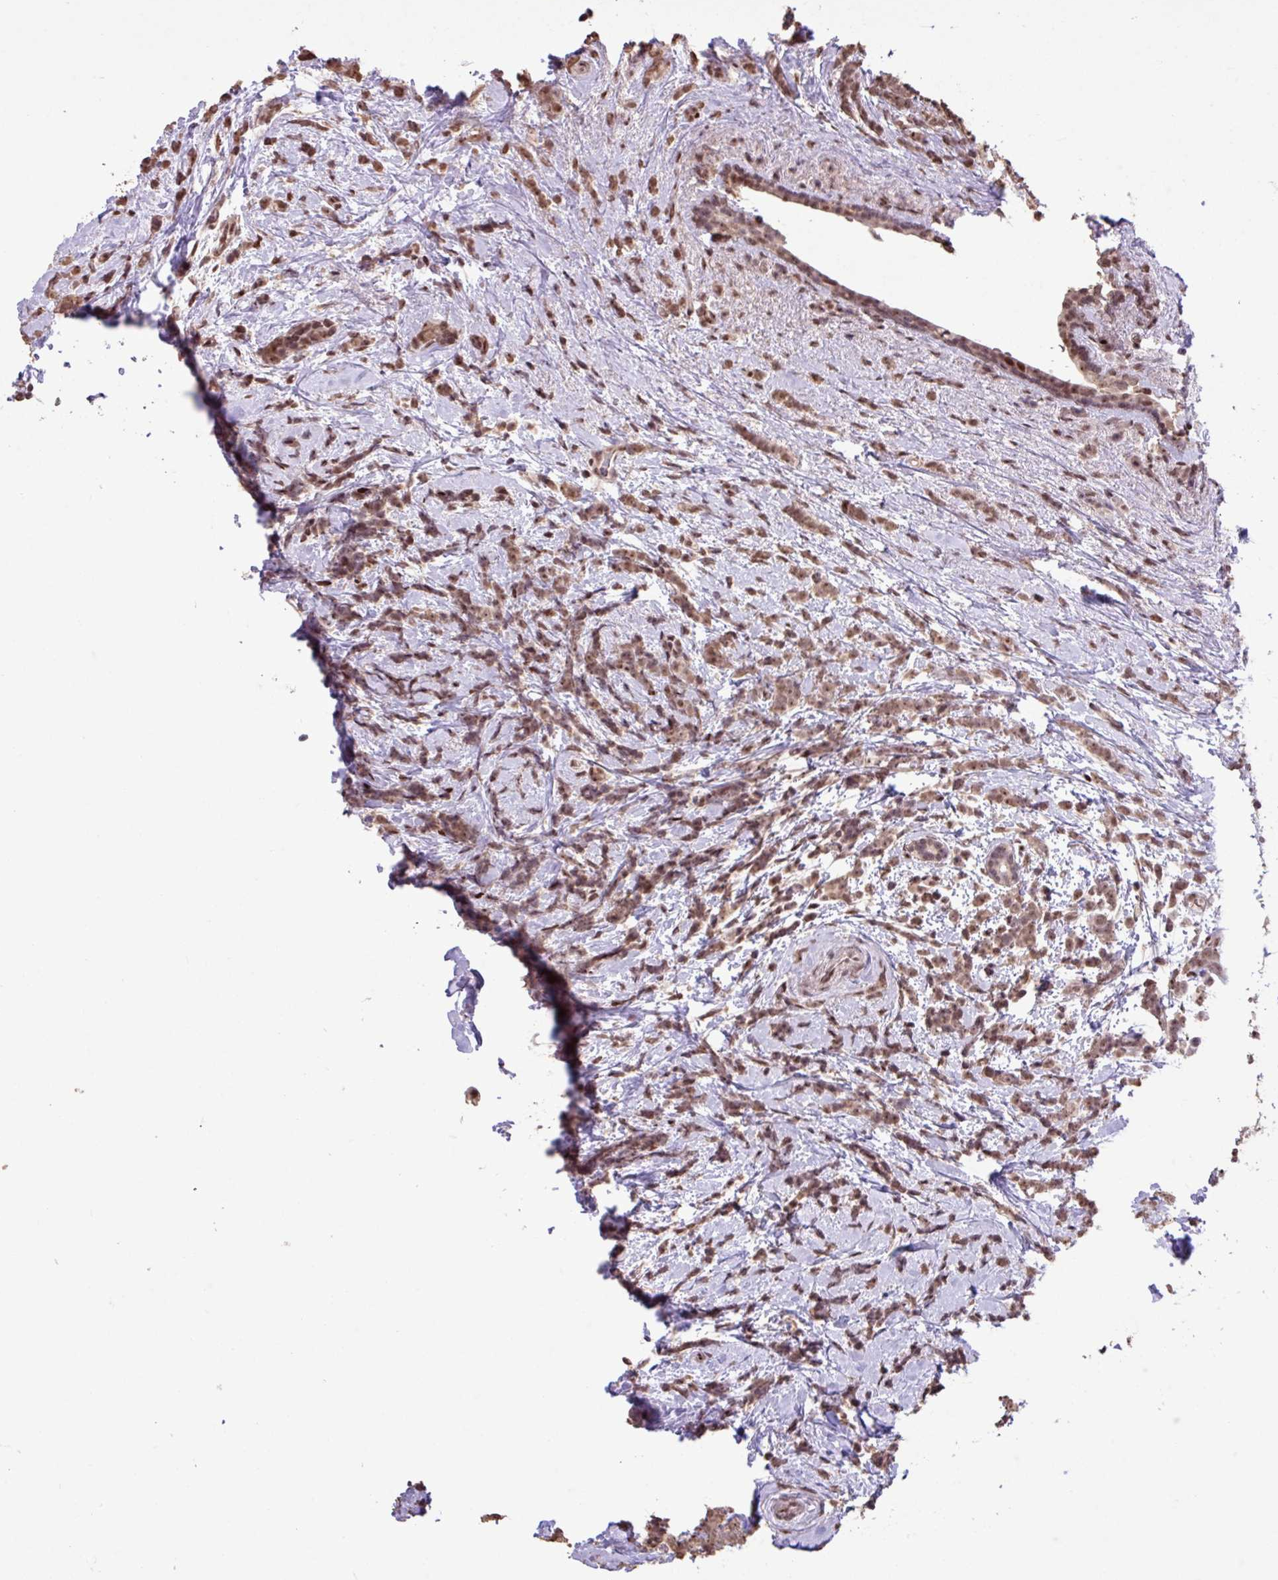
{"staining": {"intensity": "moderate", "quantity": ">75%", "location": "cytoplasmic/membranous,nuclear"}, "tissue": "breast cancer", "cell_type": "Tumor cells", "image_type": "cancer", "snomed": [{"axis": "morphology", "description": "Lobular carcinoma"}, {"axis": "topography", "description": "Breast"}], "caption": "Human lobular carcinoma (breast) stained for a protein (brown) reveals moderate cytoplasmic/membranous and nuclear positive staining in about >75% of tumor cells.", "gene": "ZNF709", "patient": {"sex": "female", "age": 58}}